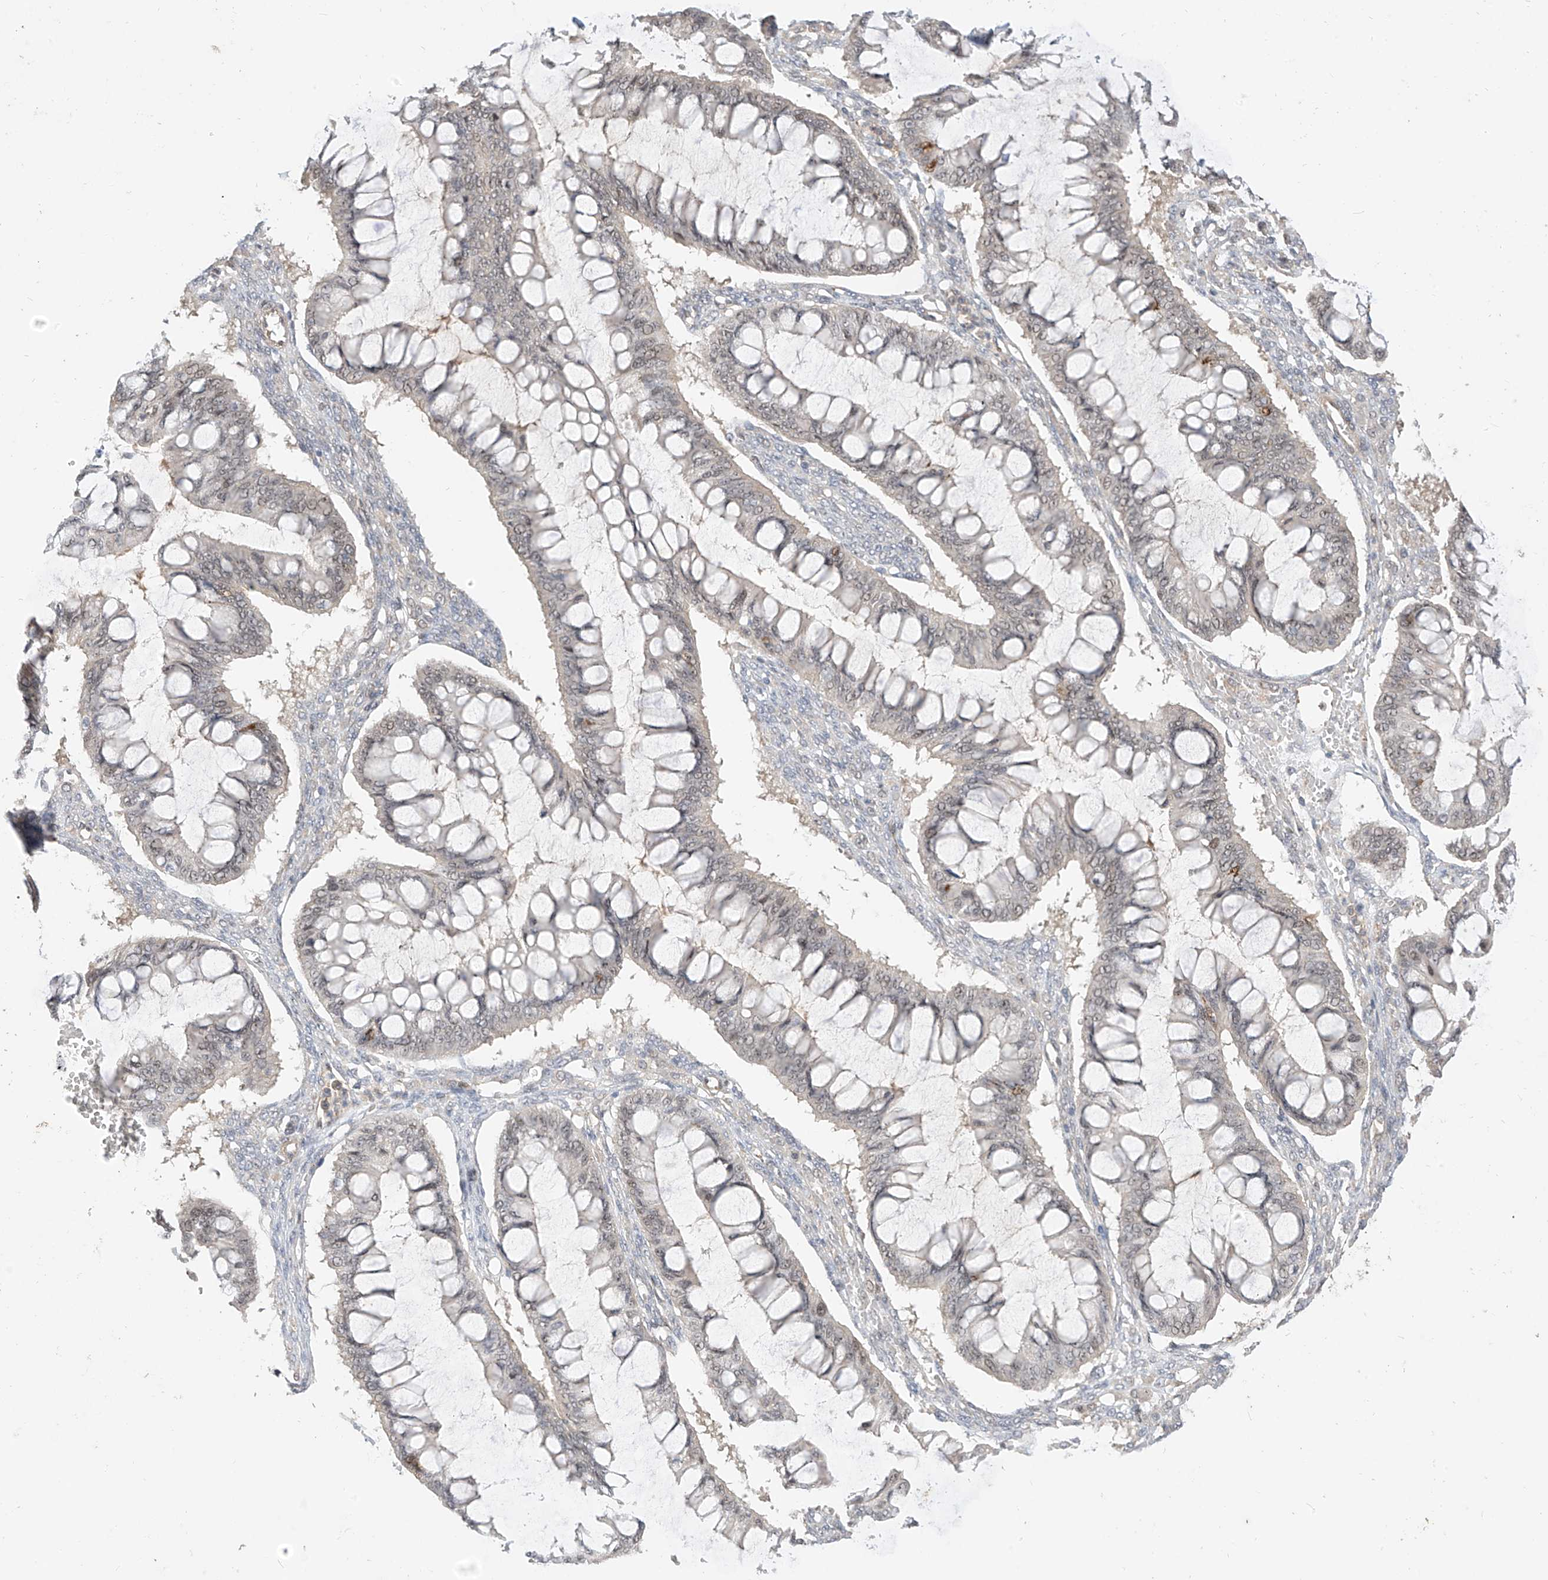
{"staining": {"intensity": "negative", "quantity": "none", "location": "none"}, "tissue": "ovarian cancer", "cell_type": "Tumor cells", "image_type": "cancer", "snomed": [{"axis": "morphology", "description": "Cystadenocarcinoma, mucinous, NOS"}, {"axis": "topography", "description": "Ovary"}], "caption": "High magnification brightfield microscopy of ovarian cancer stained with DAB (3,3'-diaminobenzidine) (brown) and counterstained with hematoxylin (blue): tumor cells show no significant staining. (DAB immunohistochemistry (IHC) with hematoxylin counter stain).", "gene": "MRTFA", "patient": {"sex": "female", "age": 73}}